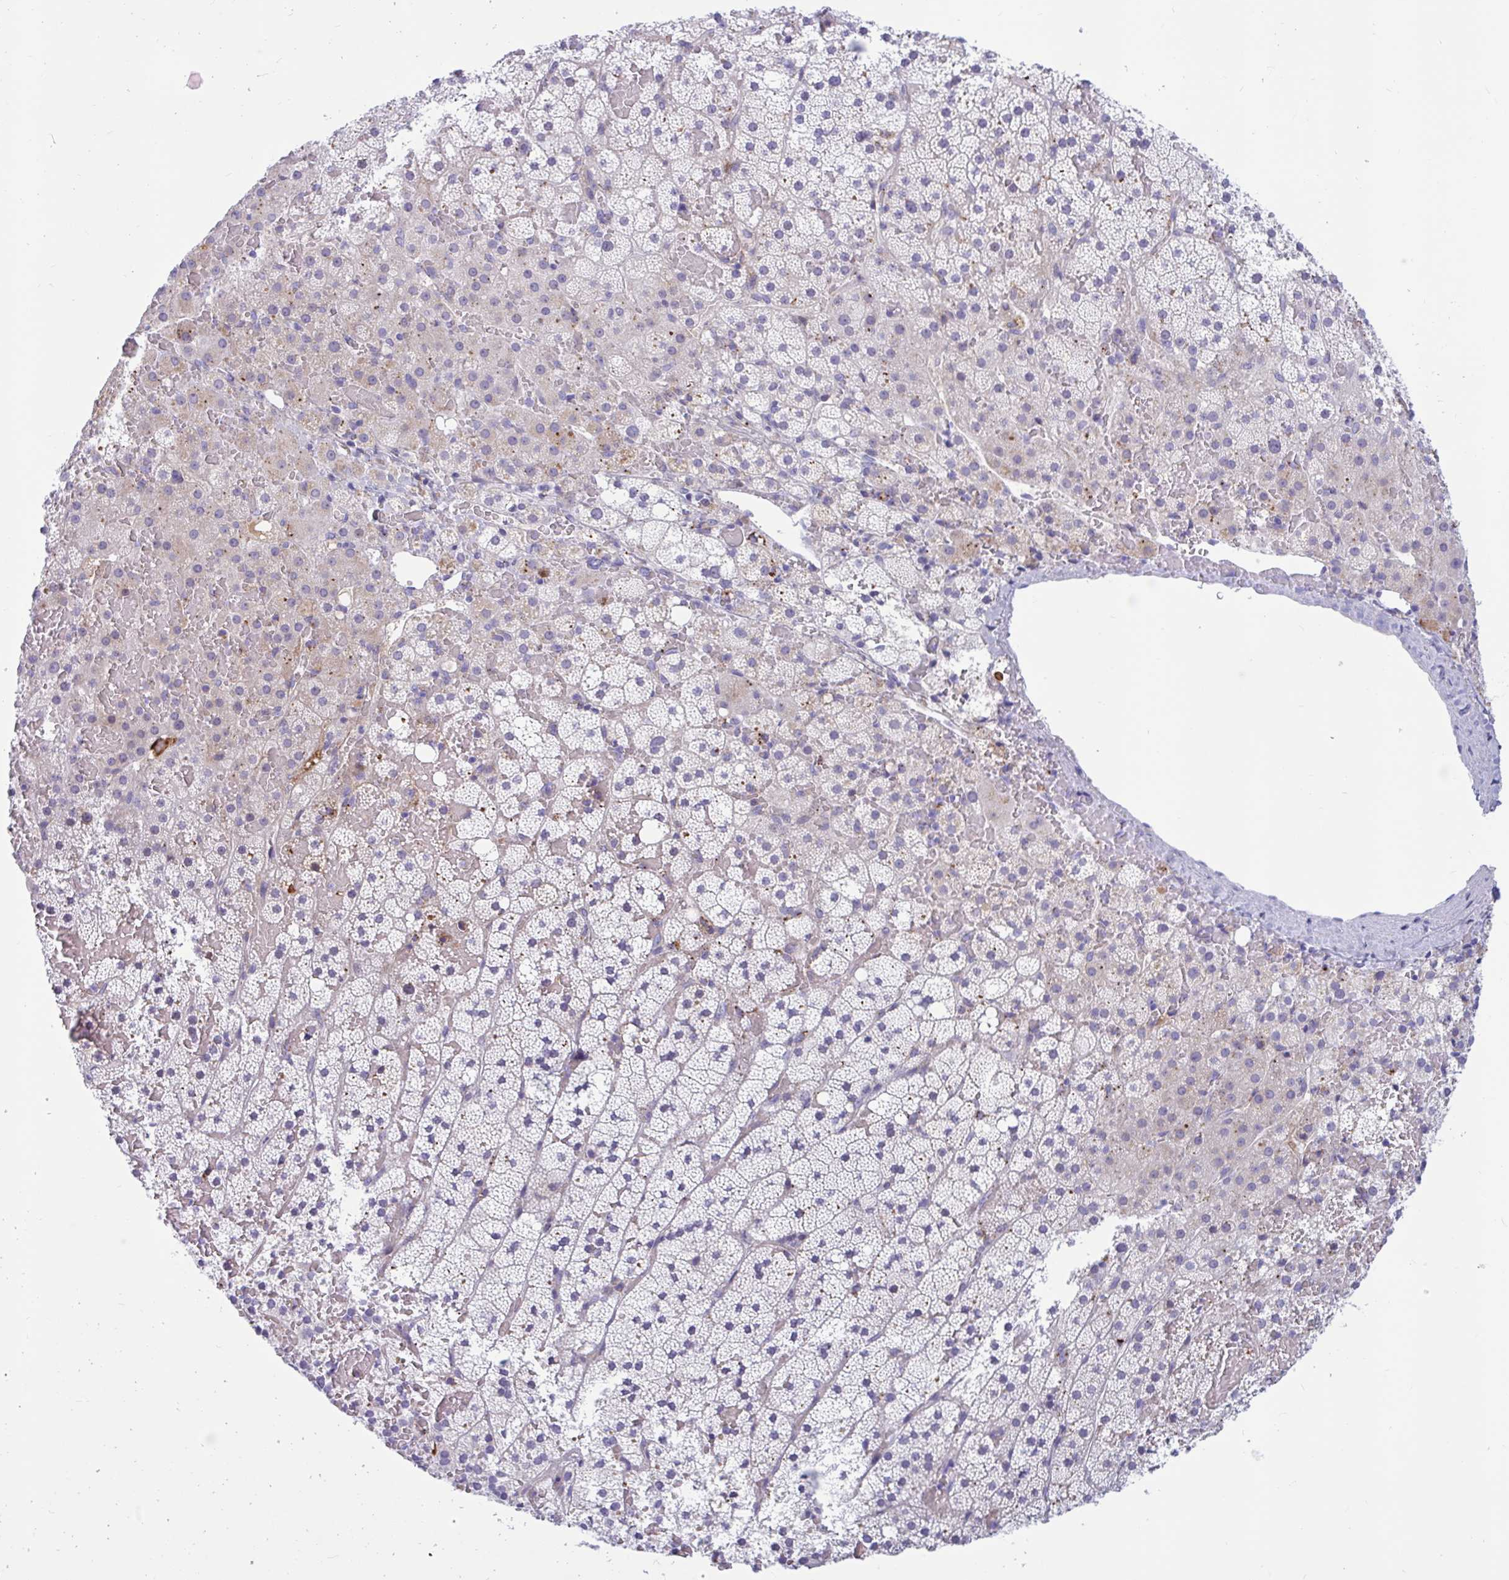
{"staining": {"intensity": "moderate", "quantity": "<25%", "location": "cytoplasmic/membranous"}, "tissue": "adrenal gland", "cell_type": "Glandular cells", "image_type": "normal", "snomed": [{"axis": "morphology", "description": "Normal tissue, NOS"}, {"axis": "topography", "description": "Adrenal gland"}], "caption": "Benign adrenal gland displays moderate cytoplasmic/membranous staining in approximately <25% of glandular cells, visualized by immunohistochemistry. Using DAB (3,3'-diaminobenzidine) (brown) and hematoxylin (blue) stains, captured at high magnification using brightfield microscopy.", "gene": "FAM219B", "patient": {"sex": "male", "age": 53}}